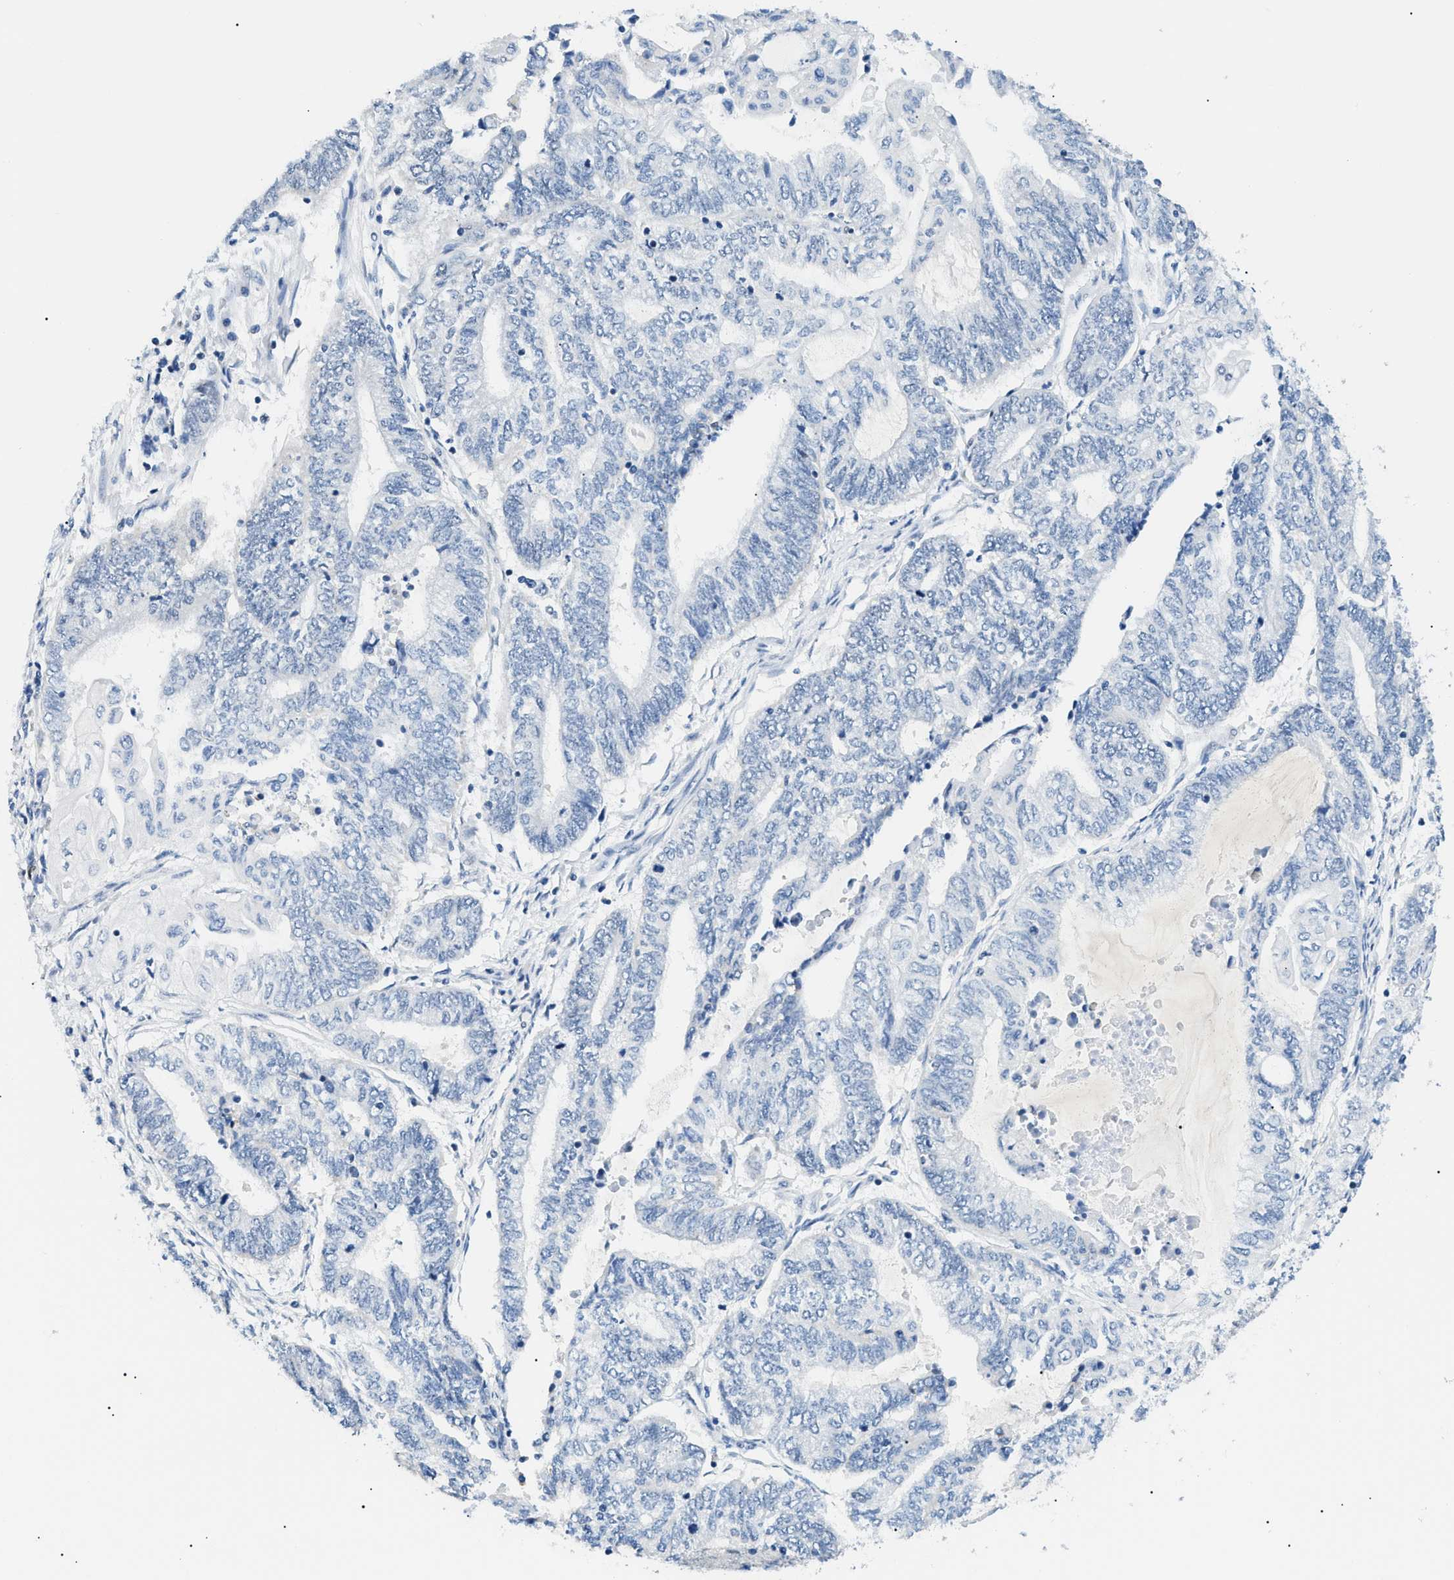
{"staining": {"intensity": "negative", "quantity": "none", "location": "none"}, "tissue": "endometrial cancer", "cell_type": "Tumor cells", "image_type": "cancer", "snomed": [{"axis": "morphology", "description": "Adenocarcinoma, NOS"}, {"axis": "topography", "description": "Uterus"}, {"axis": "topography", "description": "Endometrium"}], "caption": "High magnification brightfield microscopy of endometrial cancer (adenocarcinoma) stained with DAB (brown) and counterstained with hematoxylin (blue): tumor cells show no significant positivity. Brightfield microscopy of IHC stained with DAB (3,3'-diaminobenzidine) (brown) and hematoxylin (blue), captured at high magnification.", "gene": "SMARCC1", "patient": {"sex": "female", "age": 70}}